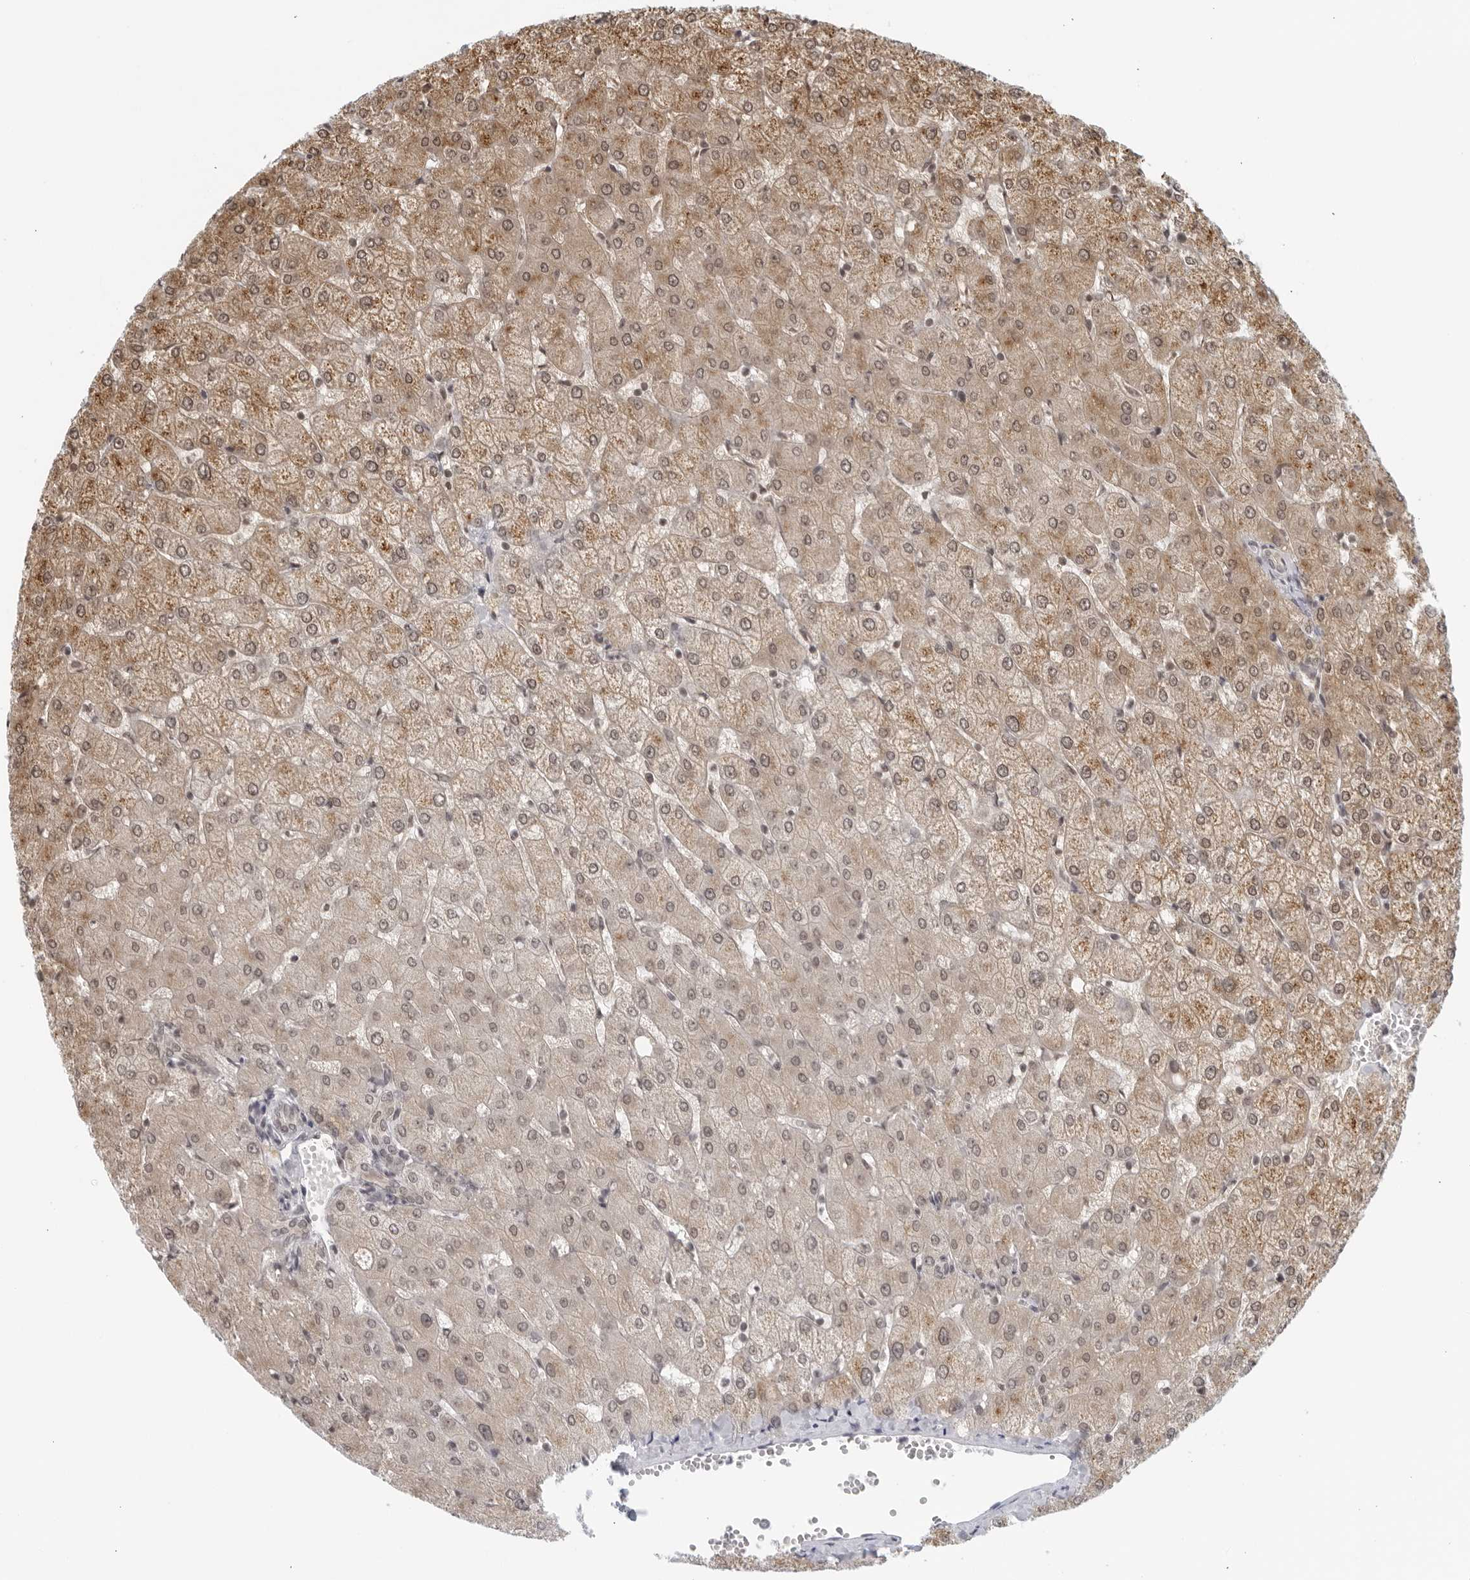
{"staining": {"intensity": "weak", "quantity": "<25%", "location": "cytoplasmic/membranous"}, "tissue": "liver", "cell_type": "Cholangiocytes", "image_type": "normal", "snomed": [{"axis": "morphology", "description": "Normal tissue, NOS"}, {"axis": "topography", "description": "Liver"}], "caption": "Cholangiocytes show no significant protein expression in unremarkable liver.", "gene": "RAB11FIP3", "patient": {"sex": "female", "age": 54}}